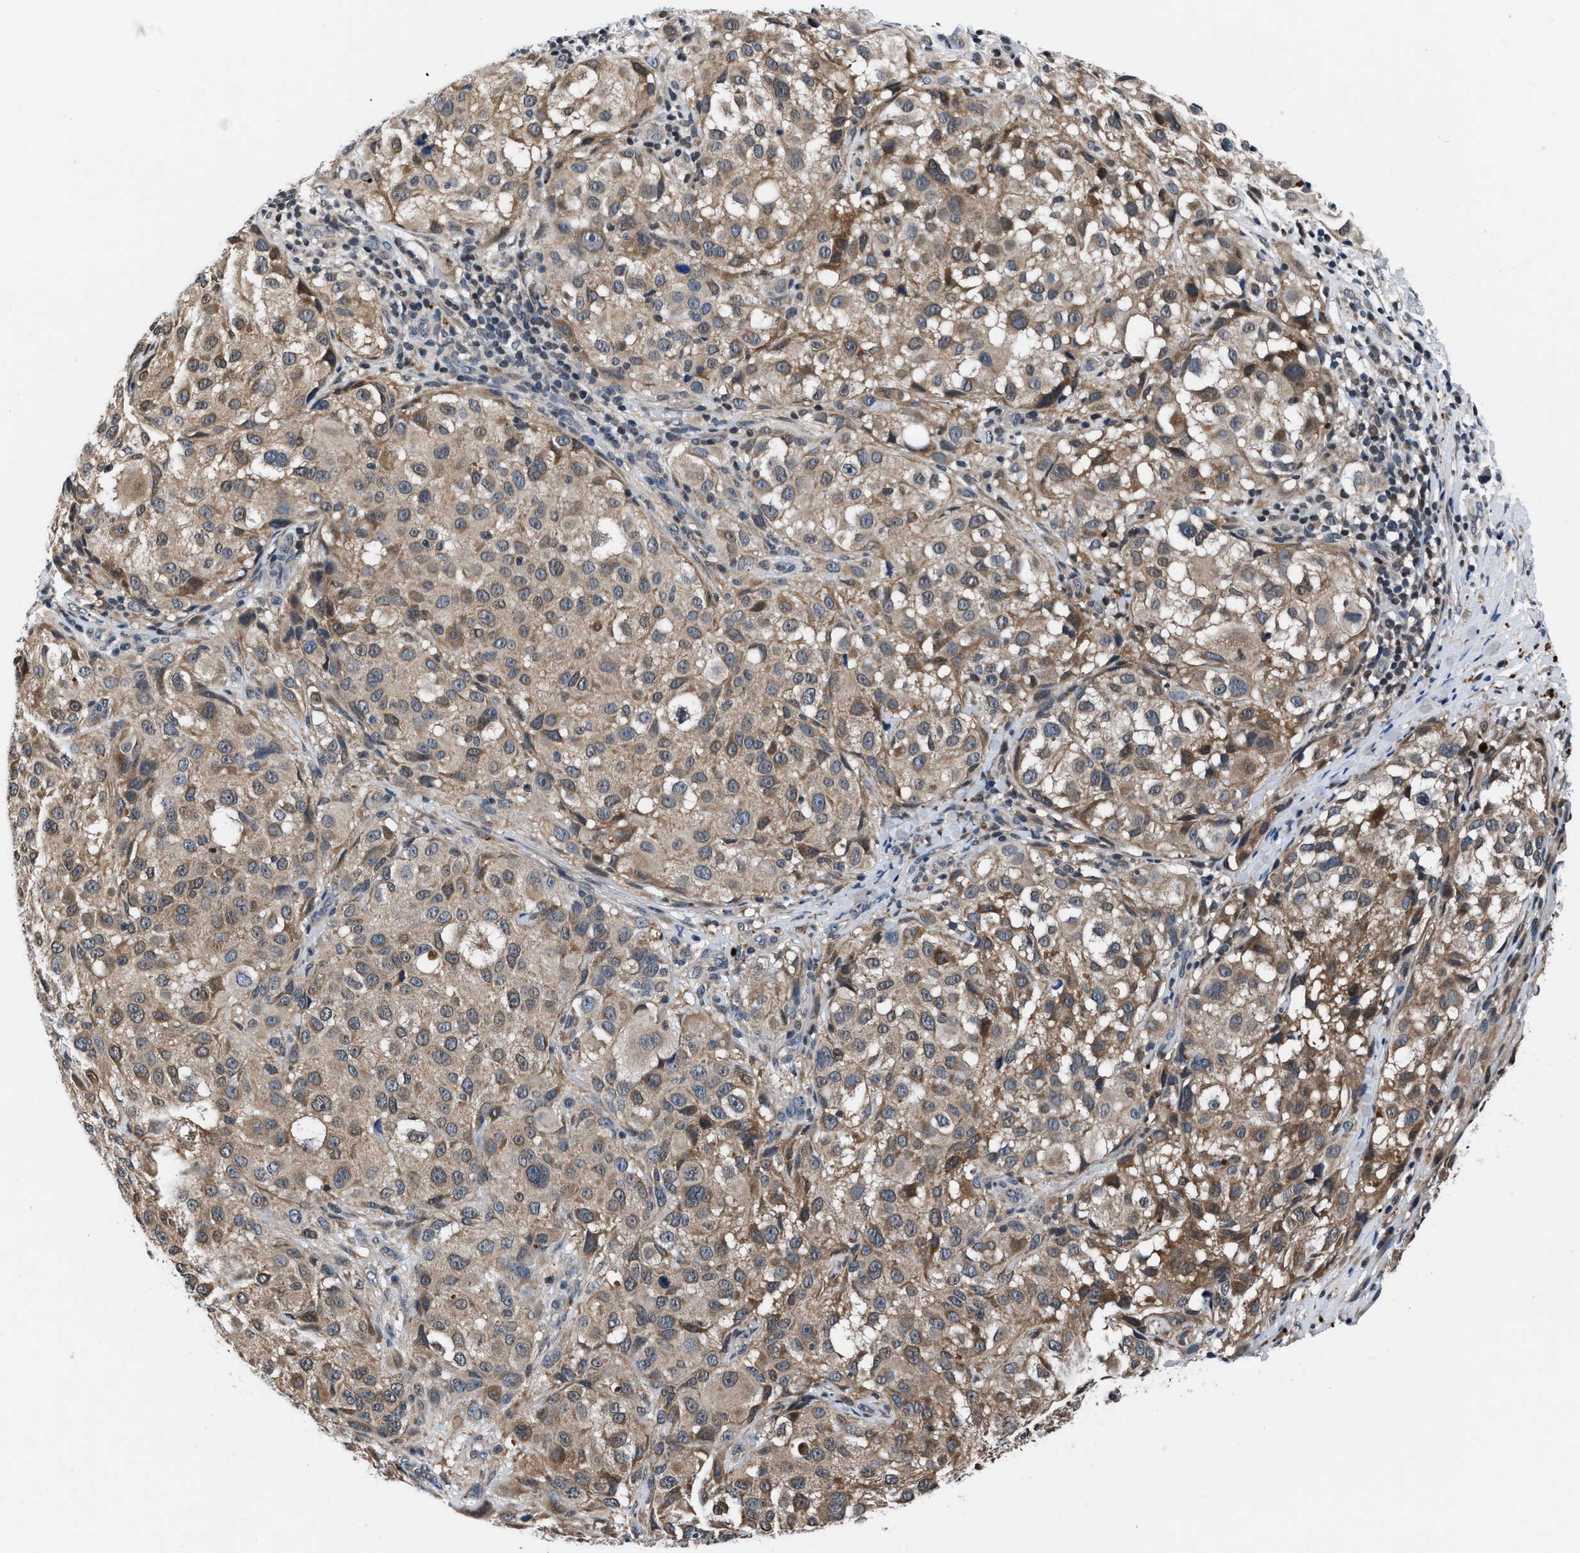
{"staining": {"intensity": "weak", "quantity": ">75%", "location": "cytoplasmic/membranous"}, "tissue": "melanoma", "cell_type": "Tumor cells", "image_type": "cancer", "snomed": [{"axis": "morphology", "description": "Necrosis, NOS"}, {"axis": "morphology", "description": "Malignant melanoma, NOS"}, {"axis": "topography", "description": "Skin"}], "caption": "Immunohistochemical staining of melanoma shows weak cytoplasmic/membranous protein staining in about >75% of tumor cells. The protein of interest is shown in brown color, while the nuclei are stained blue.", "gene": "PRPSAP2", "patient": {"sex": "female", "age": 87}}